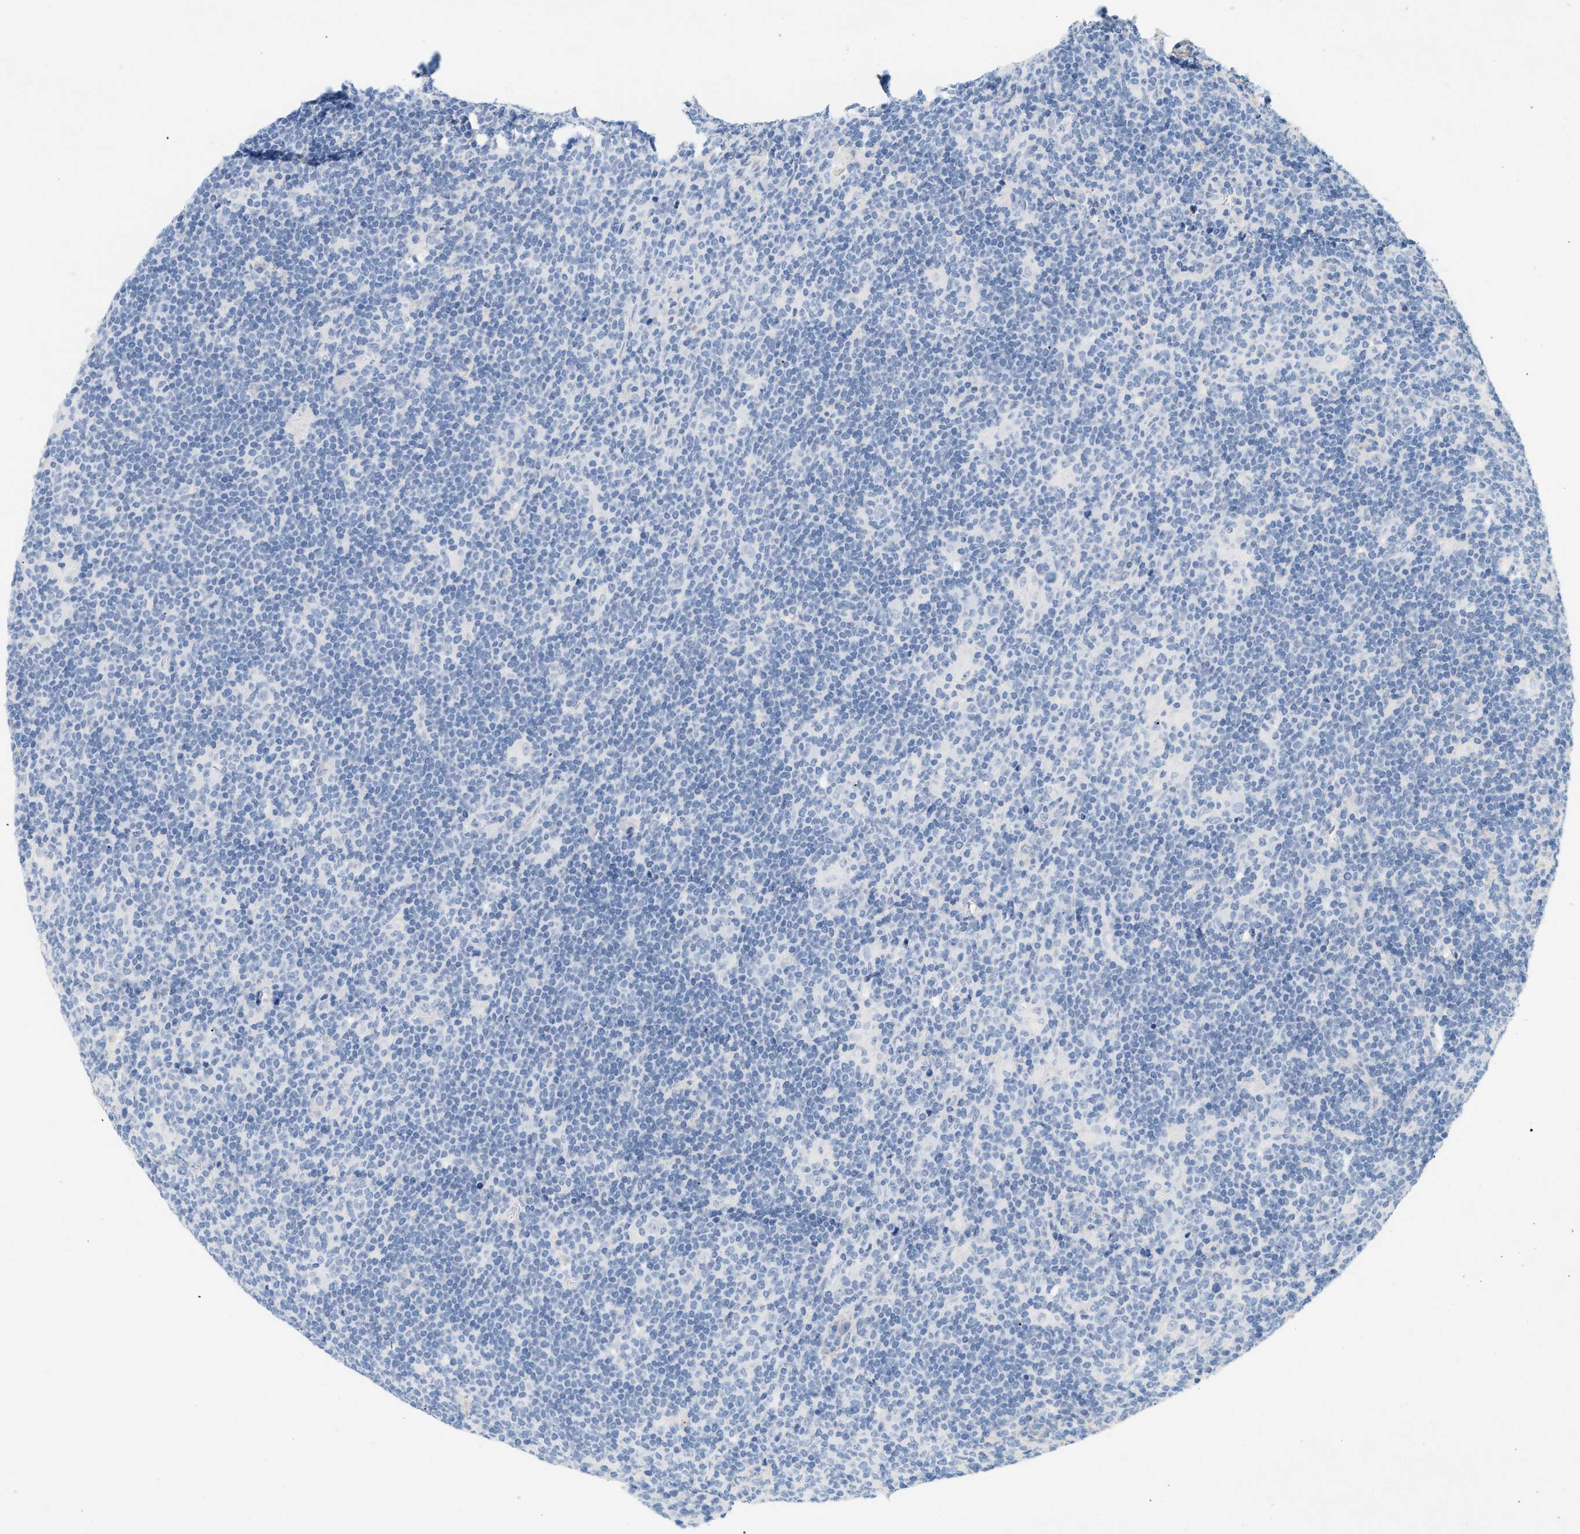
{"staining": {"intensity": "negative", "quantity": "none", "location": "none"}, "tissue": "lymphoma", "cell_type": "Tumor cells", "image_type": "cancer", "snomed": [{"axis": "morphology", "description": "Hodgkin's disease, NOS"}, {"axis": "topography", "description": "Lymph node"}], "caption": "This is an immunohistochemistry image of Hodgkin's disease. There is no positivity in tumor cells.", "gene": "CFH", "patient": {"sex": "female", "age": 57}}